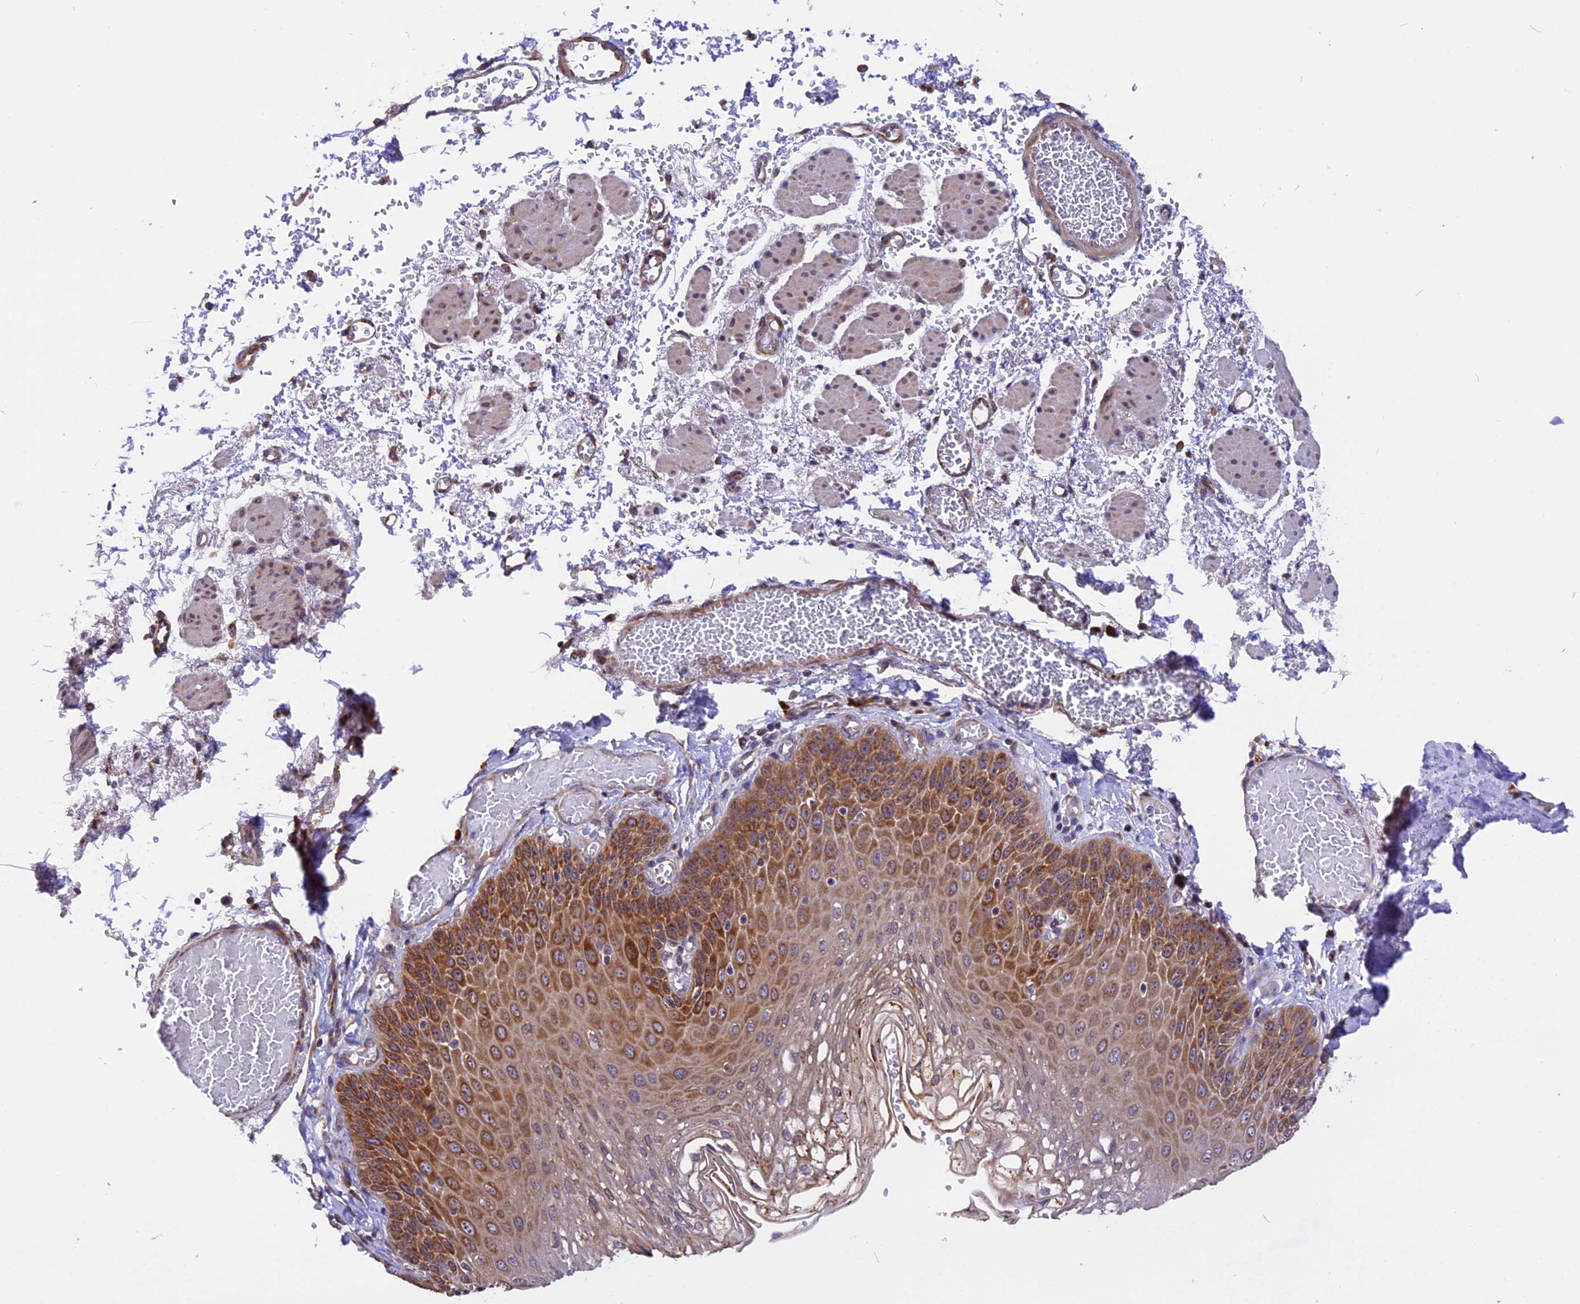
{"staining": {"intensity": "strong", "quantity": ">75%", "location": "cytoplasmic/membranous"}, "tissue": "esophagus", "cell_type": "Squamous epithelial cells", "image_type": "normal", "snomed": [{"axis": "morphology", "description": "Normal tissue, NOS"}, {"axis": "topography", "description": "Esophagus"}], "caption": "A high amount of strong cytoplasmic/membranous expression is seen in approximately >75% of squamous epithelial cells in benign esophagus.", "gene": "GNPTAB", "patient": {"sex": "male", "age": 81}}